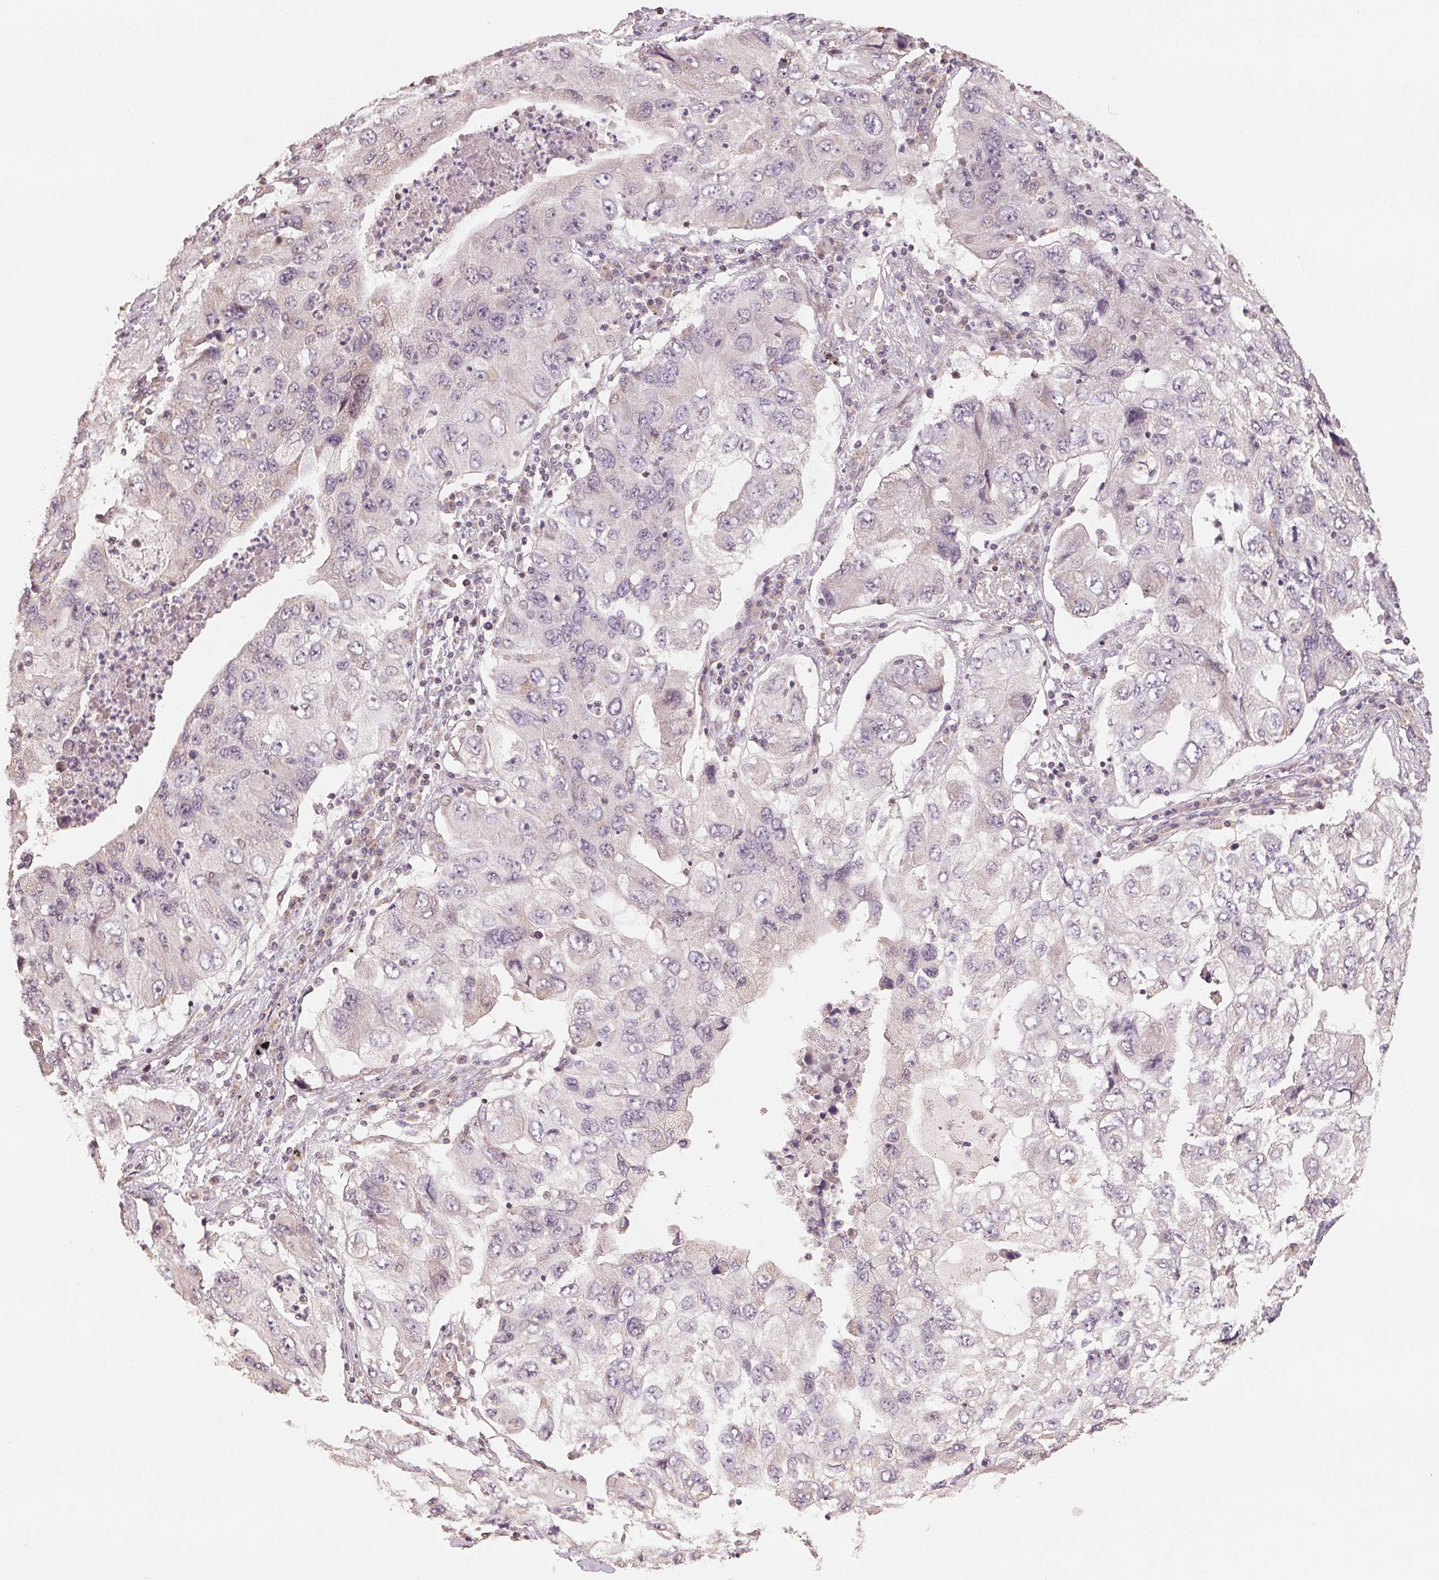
{"staining": {"intensity": "negative", "quantity": "none", "location": "none"}, "tissue": "lung cancer", "cell_type": "Tumor cells", "image_type": "cancer", "snomed": [{"axis": "morphology", "description": "Adenocarcinoma, NOS"}, {"axis": "morphology", "description": "Adenocarcinoma, metastatic, NOS"}, {"axis": "topography", "description": "Lymph node"}, {"axis": "topography", "description": "Lung"}], "caption": "Tumor cells show no significant staining in lung metastatic adenocarcinoma.", "gene": "COX14", "patient": {"sex": "female", "age": 54}}